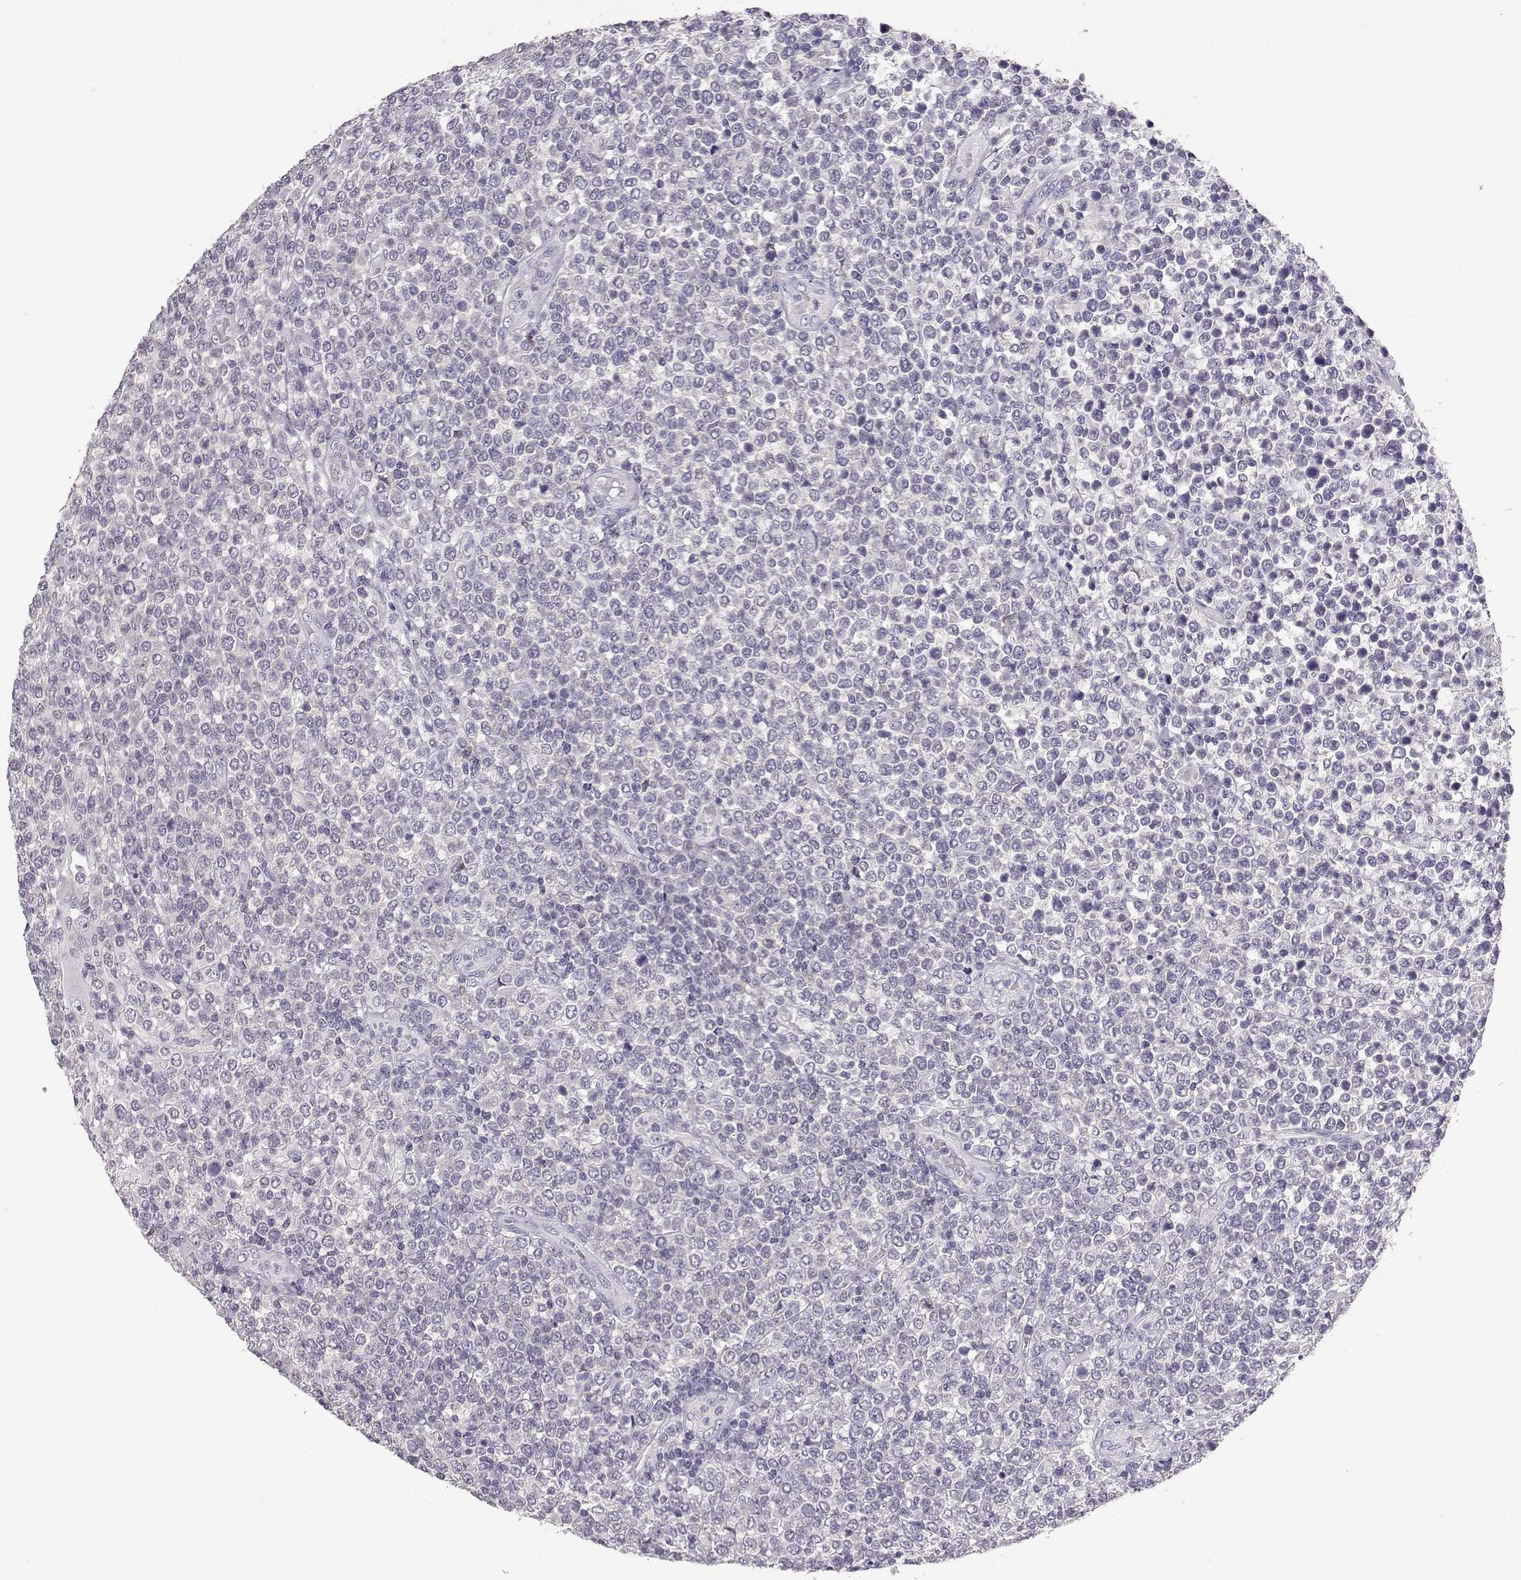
{"staining": {"intensity": "negative", "quantity": "none", "location": "none"}, "tissue": "lymphoma", "cell_type": "Tumor cells", "image_type": "cancer", "snomed": [{"axis": "morphology", "description": "Malignant lymphoma, non-Hodgkin's type, High grade"}, {"axis": "topography", "description": "Soft tissue"}], "caption": "Immunohistochemistry (IHC) of lymphoma exhibits no staining in tumor cells.", "gene": "AKR1B1", "patient": {"sex": "female", "age": 56}}